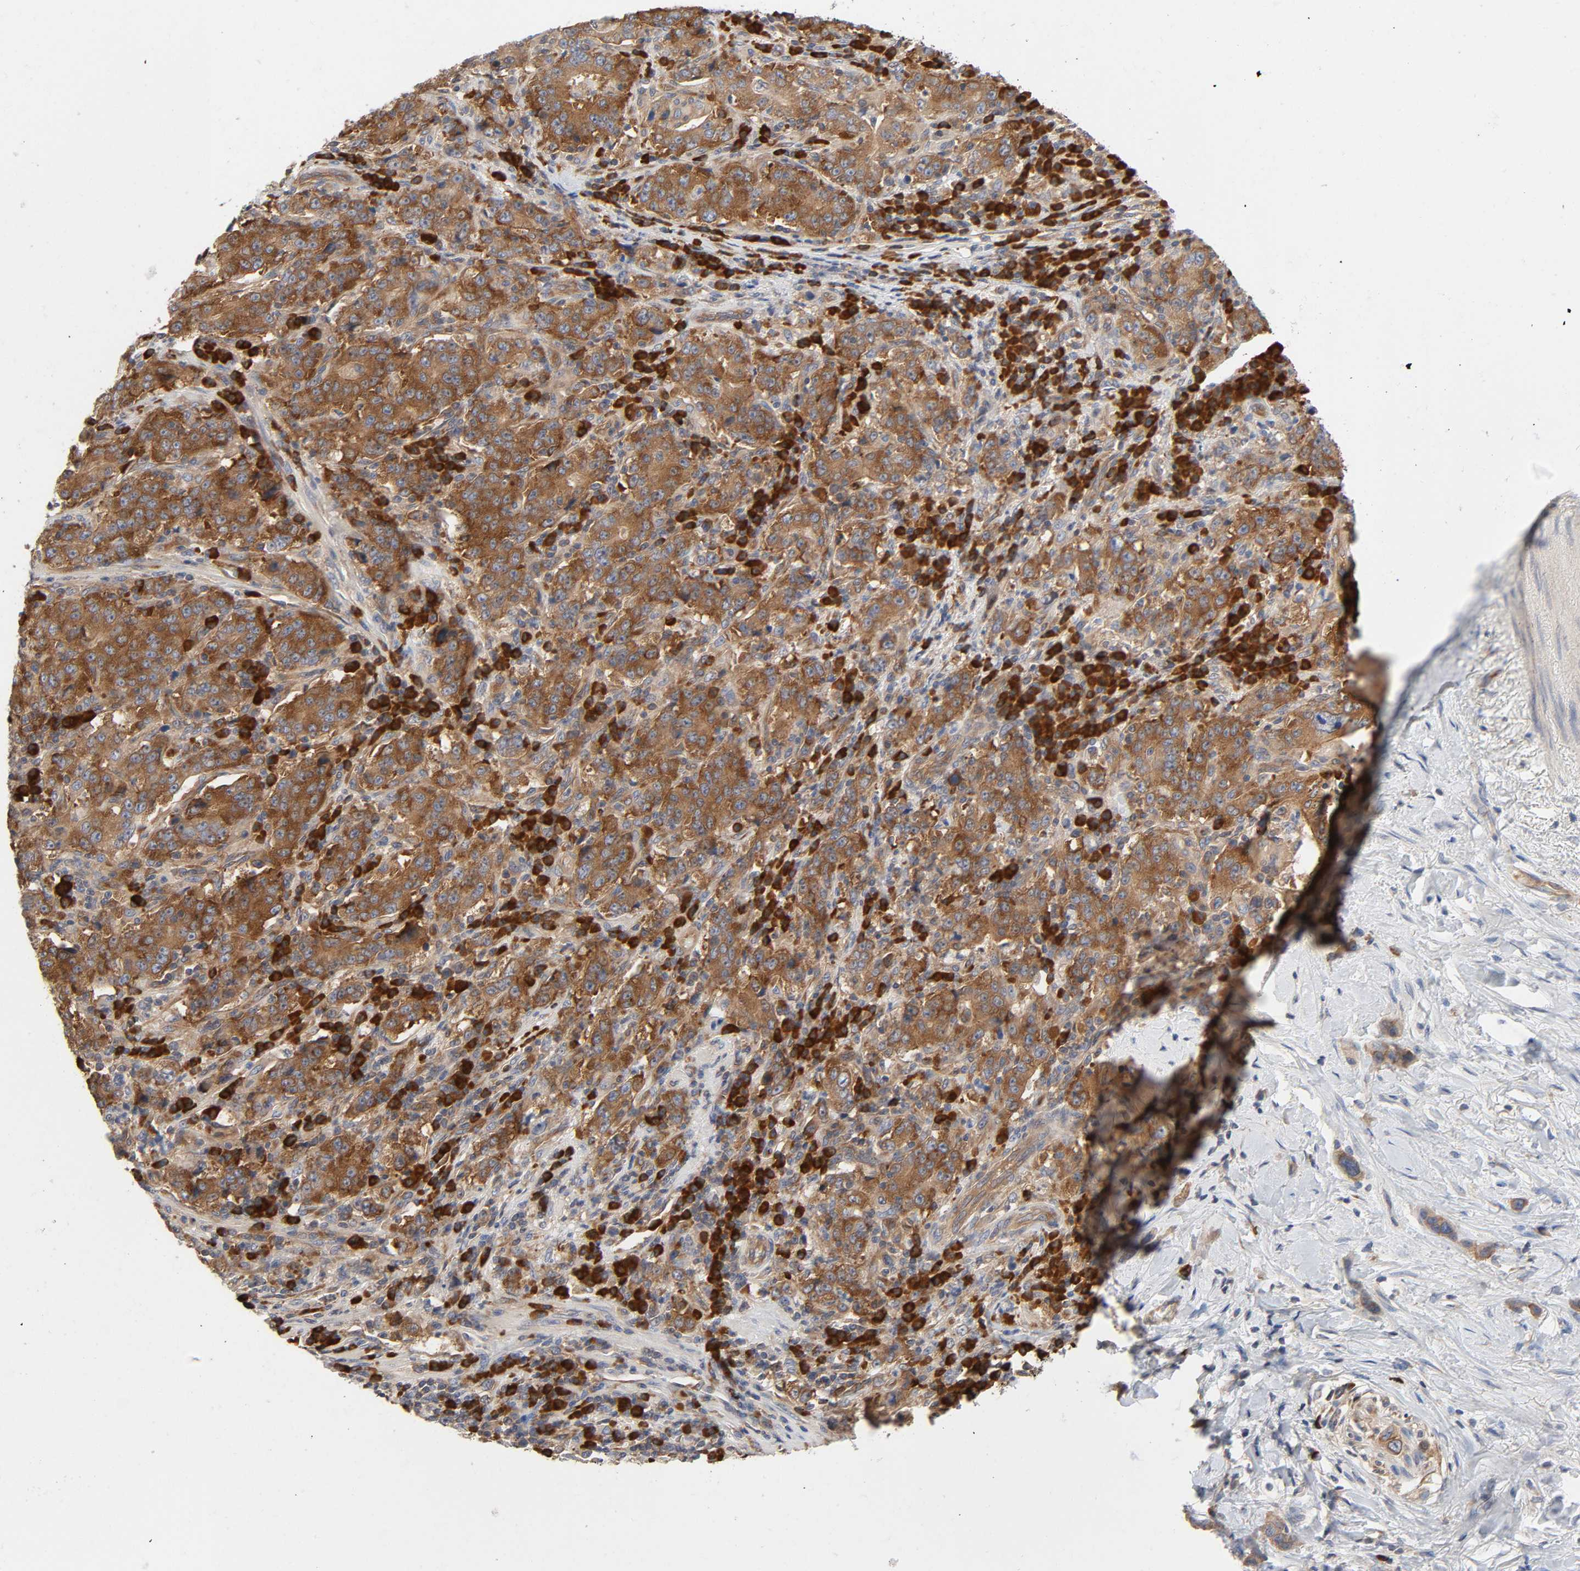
{"staining": {"intensity": "moderate", "quantity": ">75%", "location": "cytoplasmic/membranous"}, "tissue": "stomach cancer", "cell_type": "Tumor cells", "image_type": "cancer", "snomed": [{"axis": "morphology", "description": "Normal tissue, NOS"}, {"axis": "morphology", "description": "Adenocarcinoma, NOS"}, {"axis": "topography", "description": "Stomach, upper"}, {"axis": "topography", "description": "Stomach"}], "caption": "Stomach cancer stained with DAB (3,3'-diaminobenzidine) IHC shows medium levels of moderate cytoplasmic/membranous staining in approximately >75% of tumor cells.", "gene": "SCHIP1", "patient": {"sex": "male", "age": 59}}